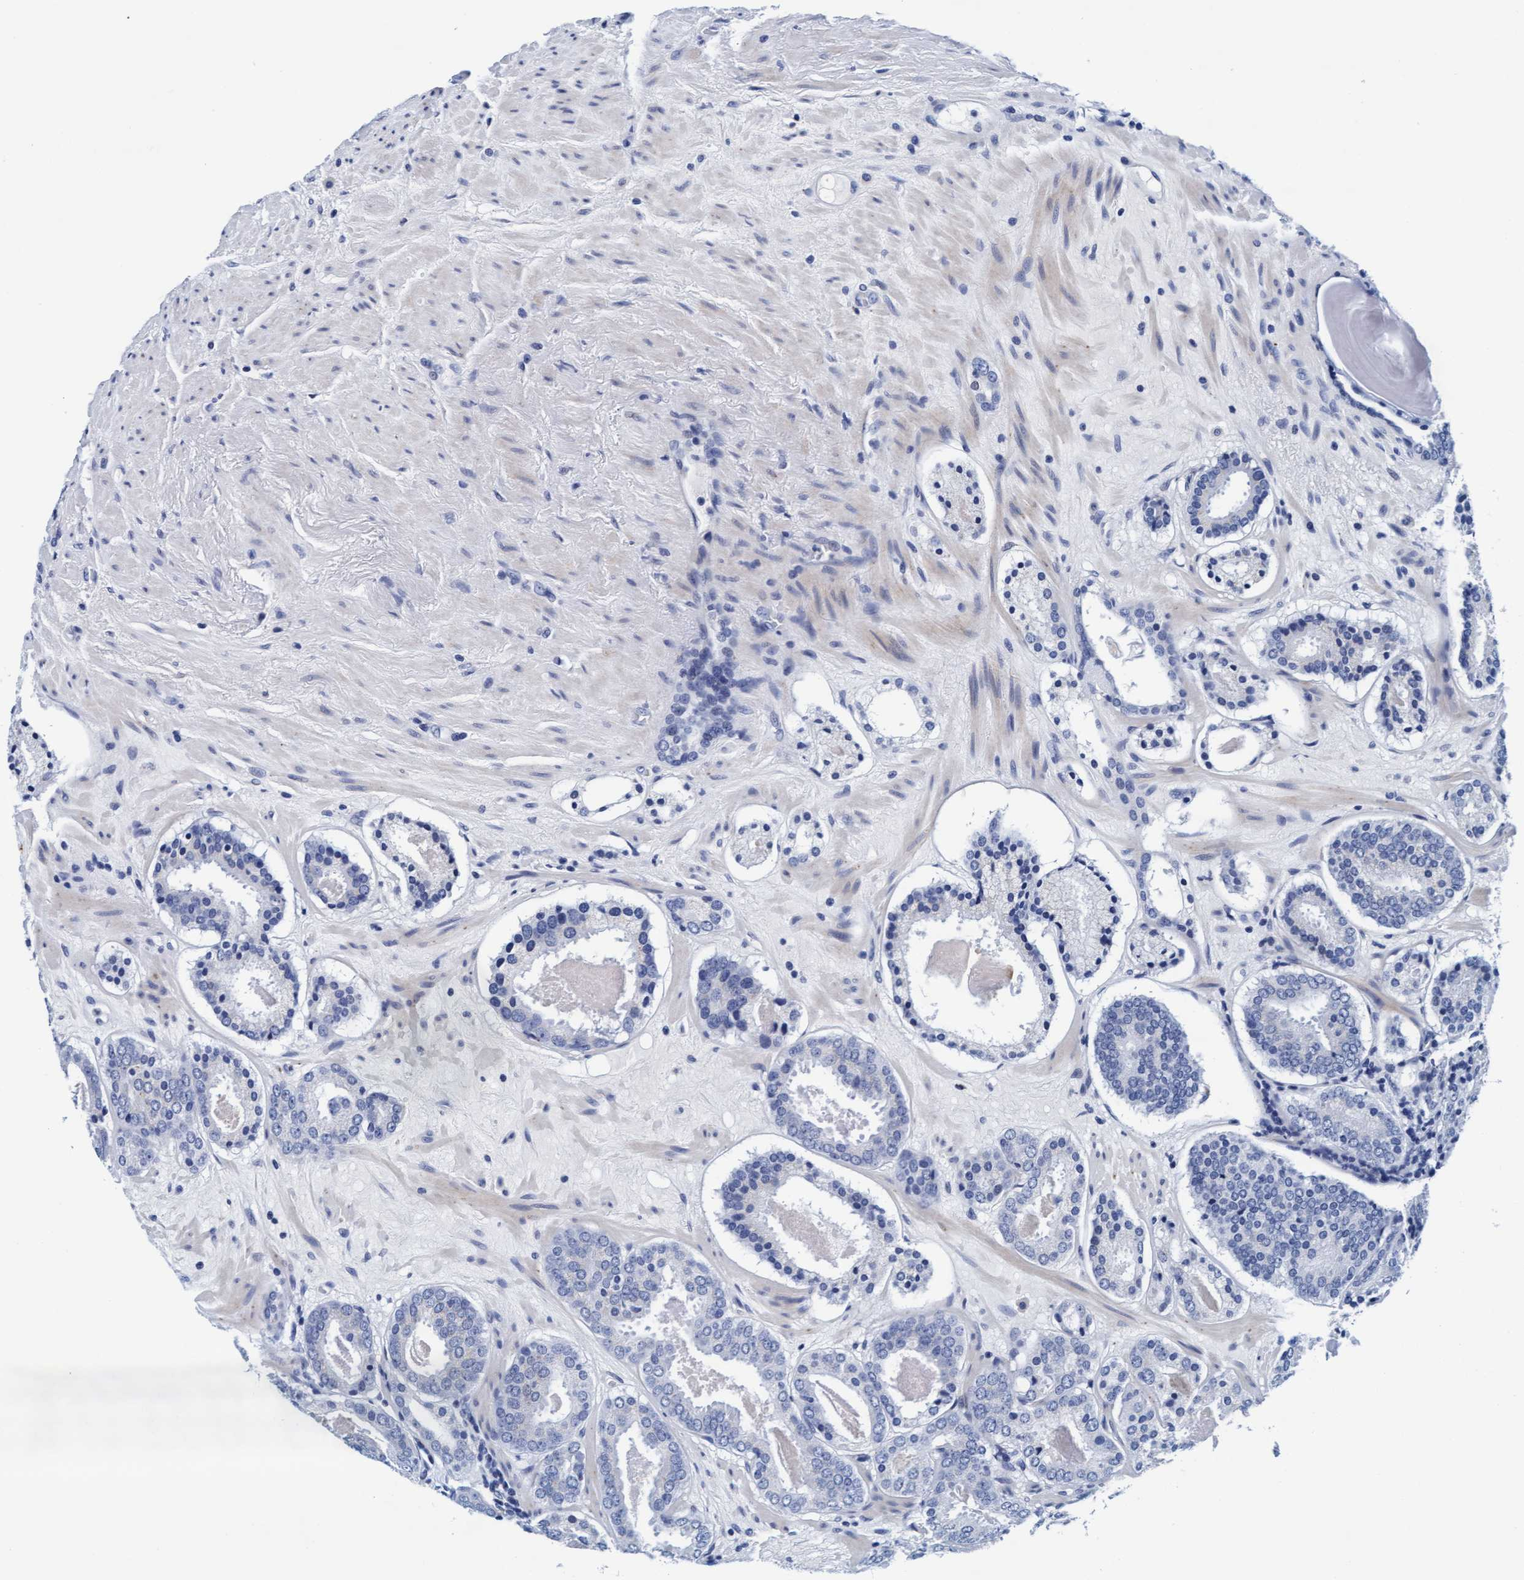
{"staining": {"intensity": "negative", "quantity": "none", "location": "none"}, "tissue": "prostate cancer", "cell_type": "Tumor cells", "image_type": "cancer", "snomed": [{"axis": "morphology", "description": "Adenocarcinoma, Low grade"}, {"axis": "topography", "description": "Prostate"}], "caption": "Micrograph shows no significant protein expression in tumor cells of prostate cancer.", "gene": "ARSG", "patient": {"sex": "male", "age": 69}}